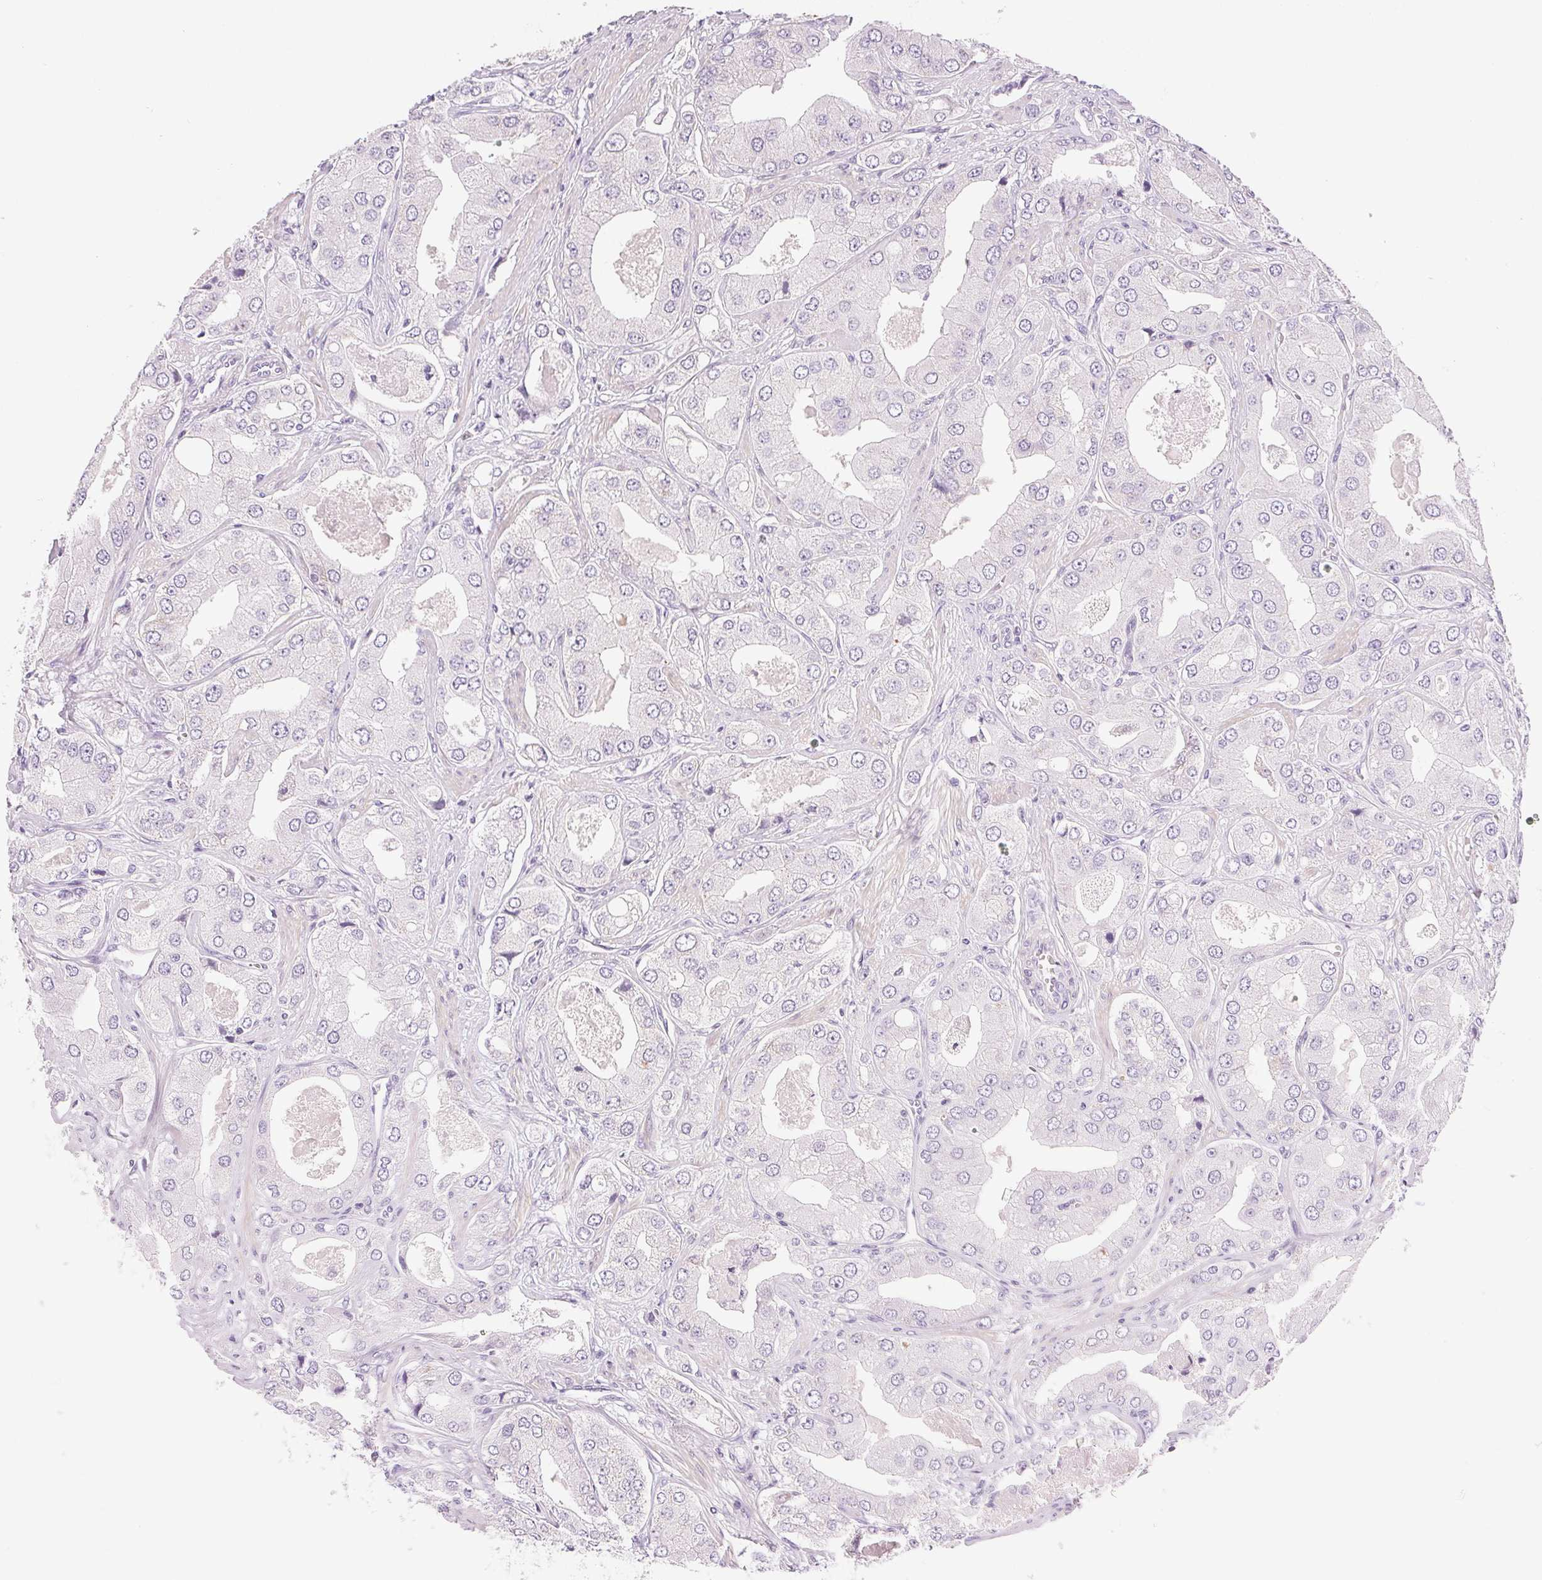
{"staining": {"intensity": "negative", "quantity": "none", "location": "none"}, "tissue": "prostate cancer", "cell_type": "Tumor cells", "image_type": "cancer", "snomed": [{"axis": "morphology", "description": "Adenocarcinoma, Low grade"}, {"axis": "topography", "description": "Prostate"}], "caption": "IHC histopathology image of neoplastic tissue: prostate cancer (low-grade adenocarcinoma) stained with DAB shows no significant protein positivity in tumor cells. (DAB (3,3'-diaminobenzidine) IHC with hematoxylin counter stain).", "gene": "CYP11B1", "patient": {"sex": "male", "age": 60}}